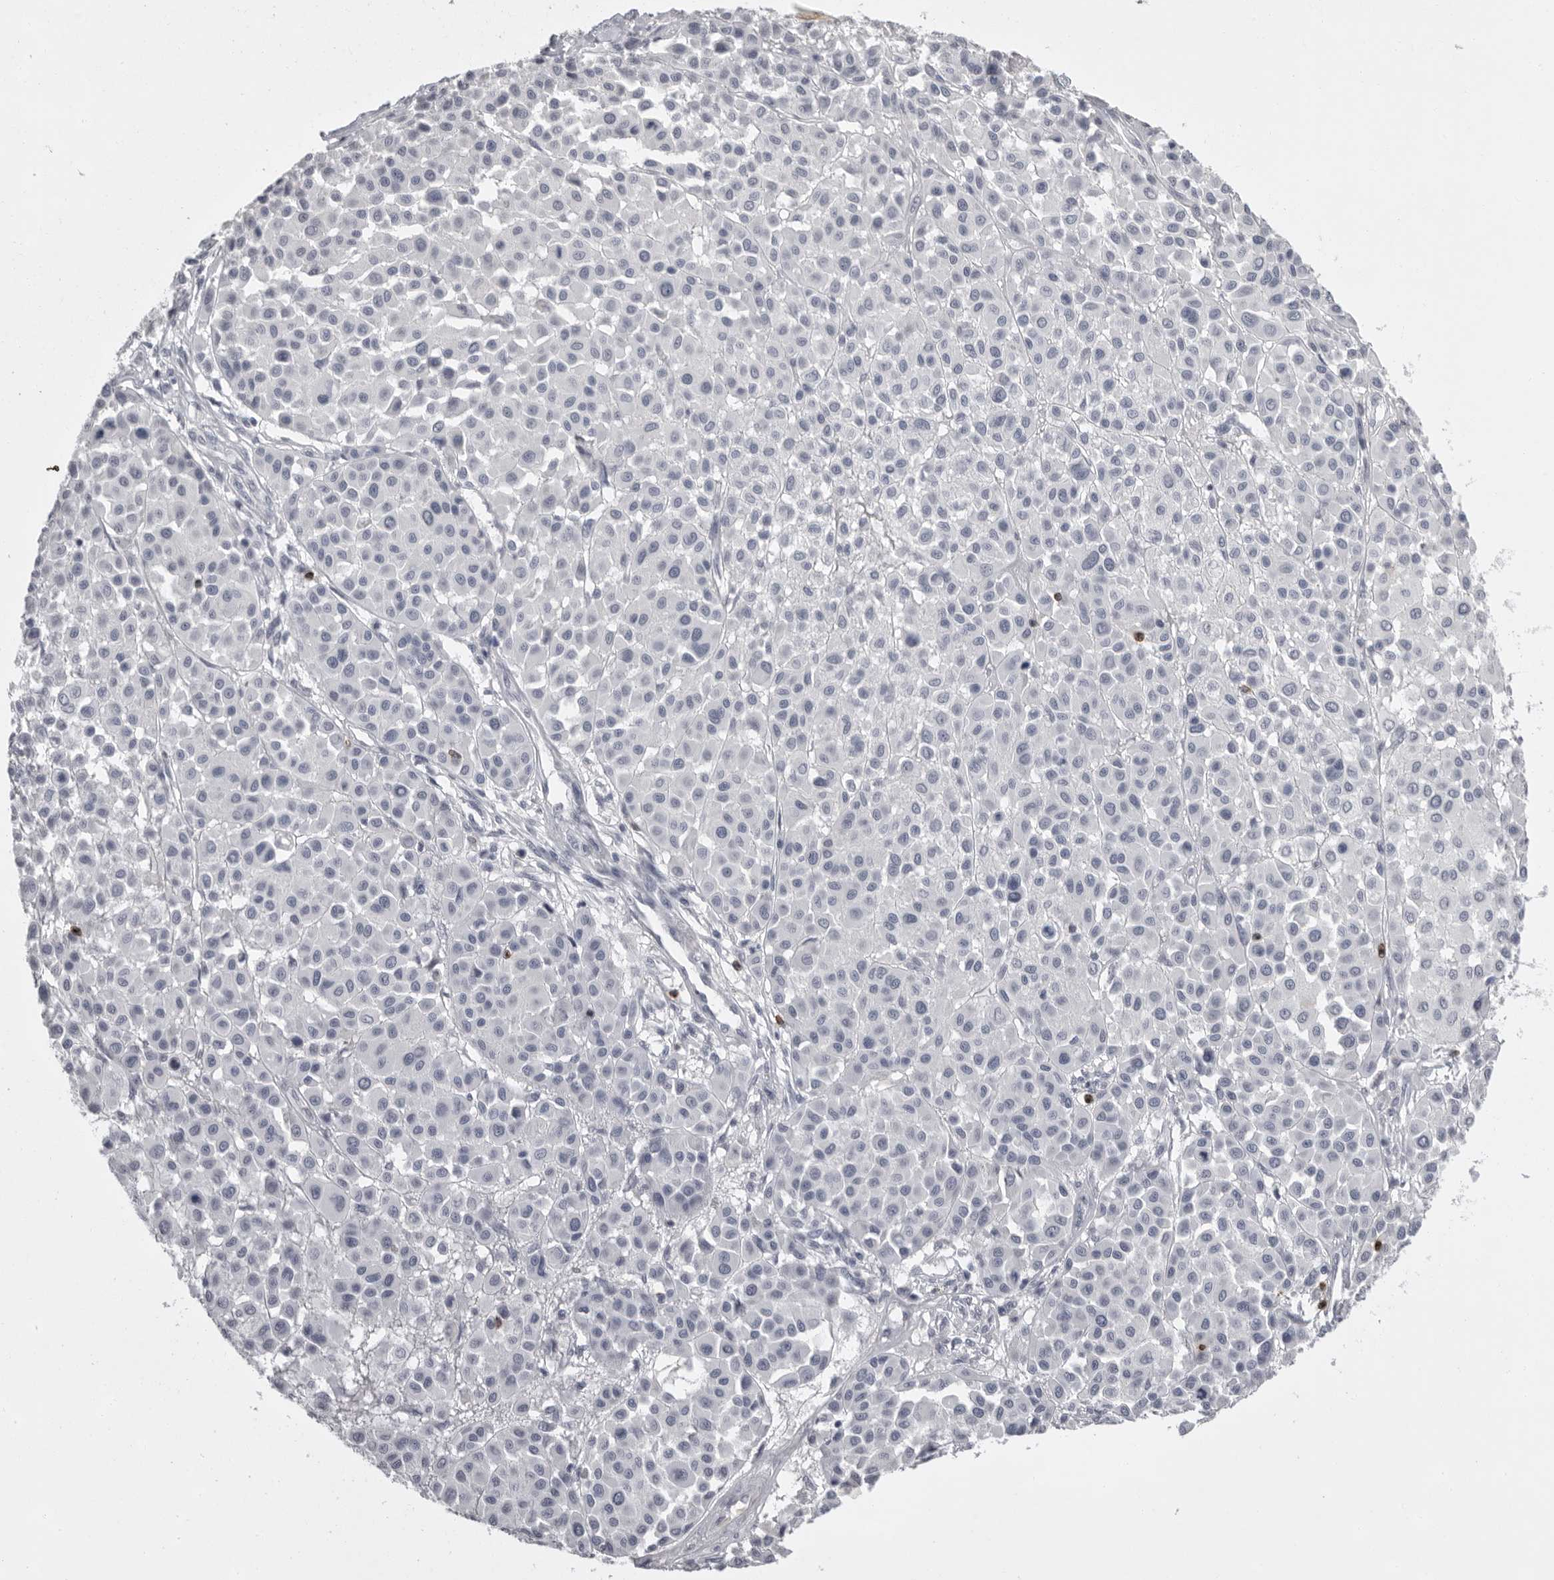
{"staining": {"intensity": "negative", "quantity": "none", "location": "none"}, "tissue": "melanoma", "cell_type": "Tumor cells", "image_type": "cancer", "snomed": [{"axis": "morphology", "description": "Malignant melanoma, Metastatic site"}, {"axis": "topography", "description": "Soft tissue"}], "caption": "A micrograph of human melanoma is negative for staining in tumor cells.", "gene": "GNLY", "patient": {"sex": "male", "age": 41}}